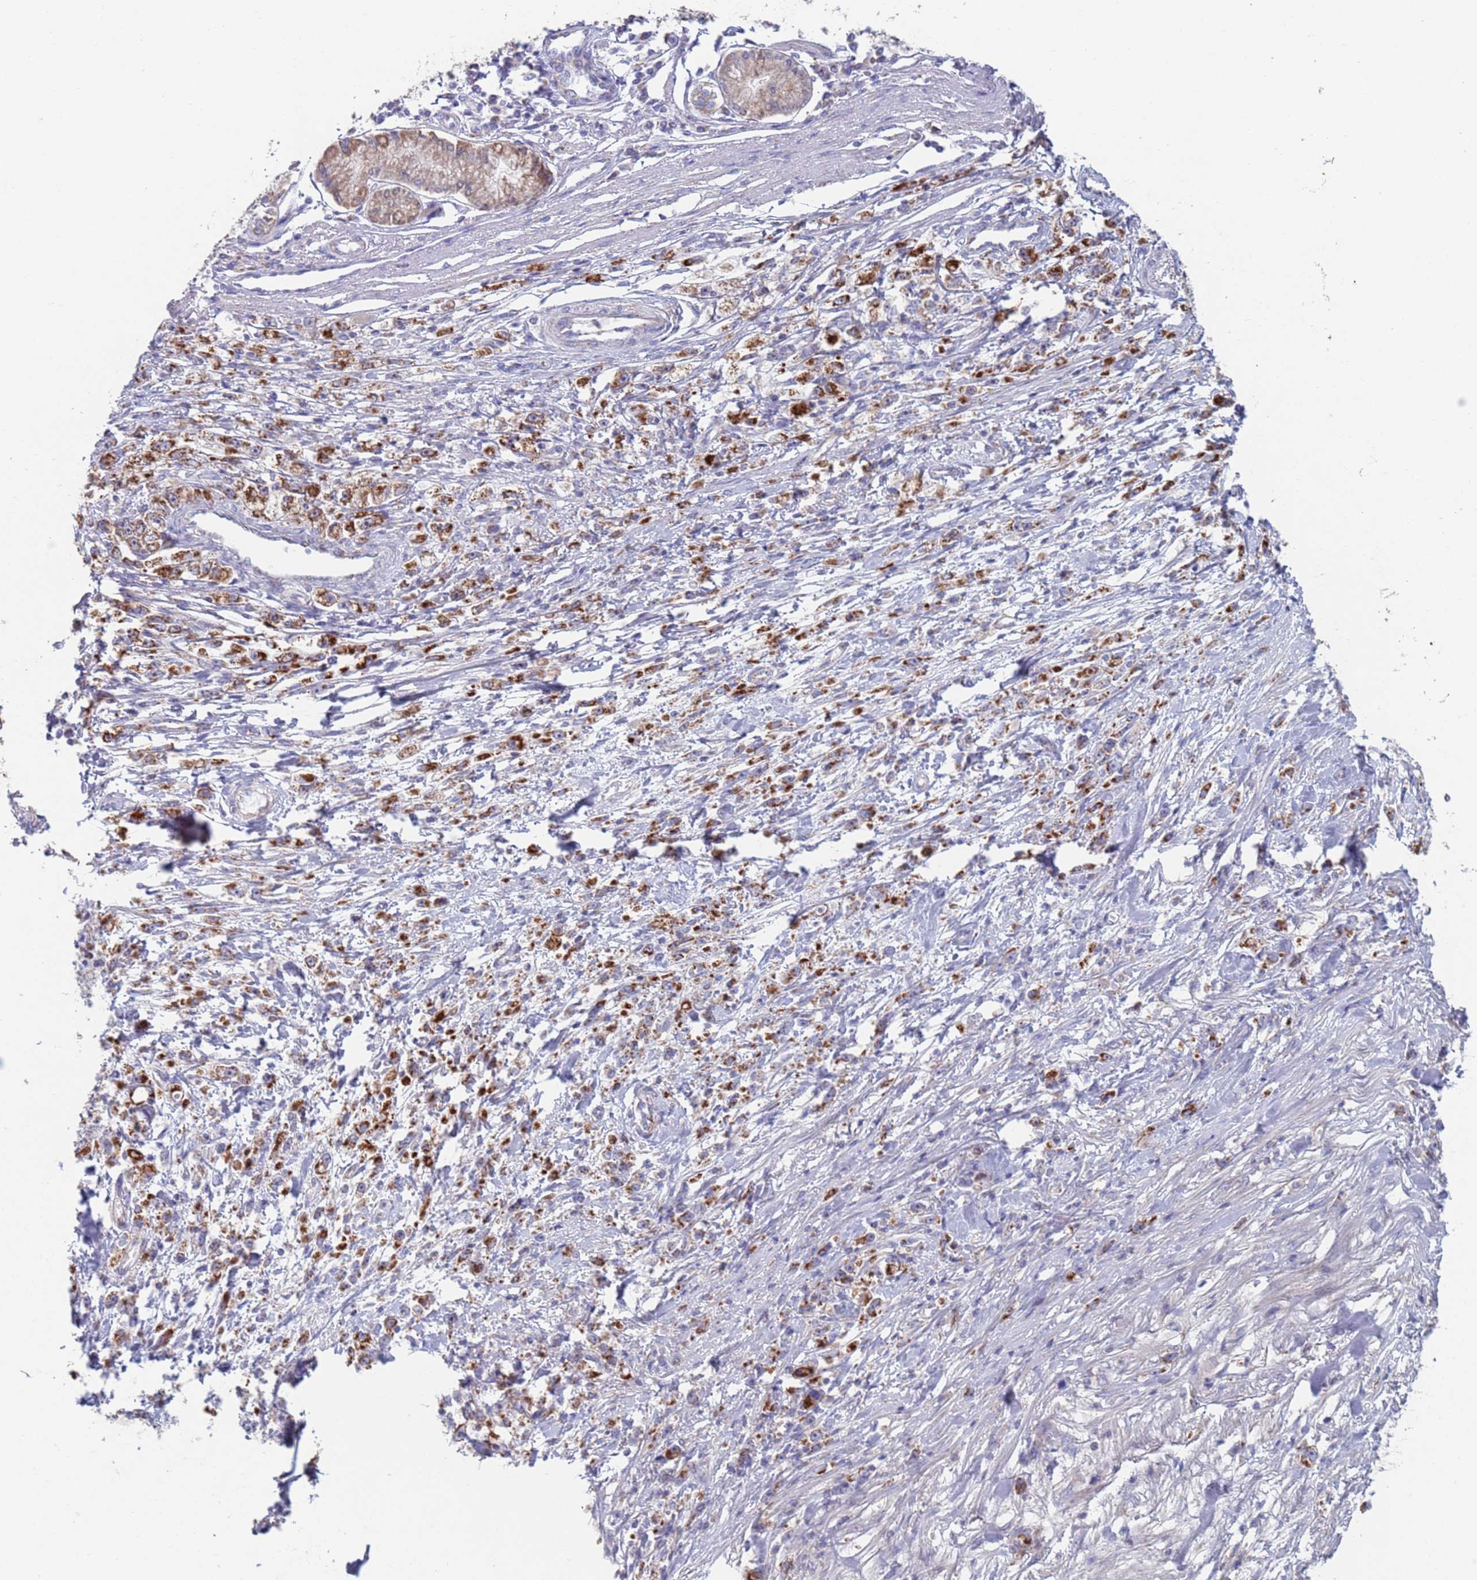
{"staining": {"intensity": "strong", "quantity": ">75%", "location": "cytoplasmic/membranous"}, "tissue": "stomach cancer", "cell_type": "Tumor cells", "image_type": "cancer", "snomed": [{"axis": "morphology", "description": "Adenocarcinoma, NOS"}, {"axis": "topography", "description": "Stomach"}], "caption": "Adenocarcinoma (stomach) stained for a protein displays strong cytoplasmic/membranous positivity in tumor cells.", "gene": "MRPL22", "patient": {"sex": "female", "age": 59}}